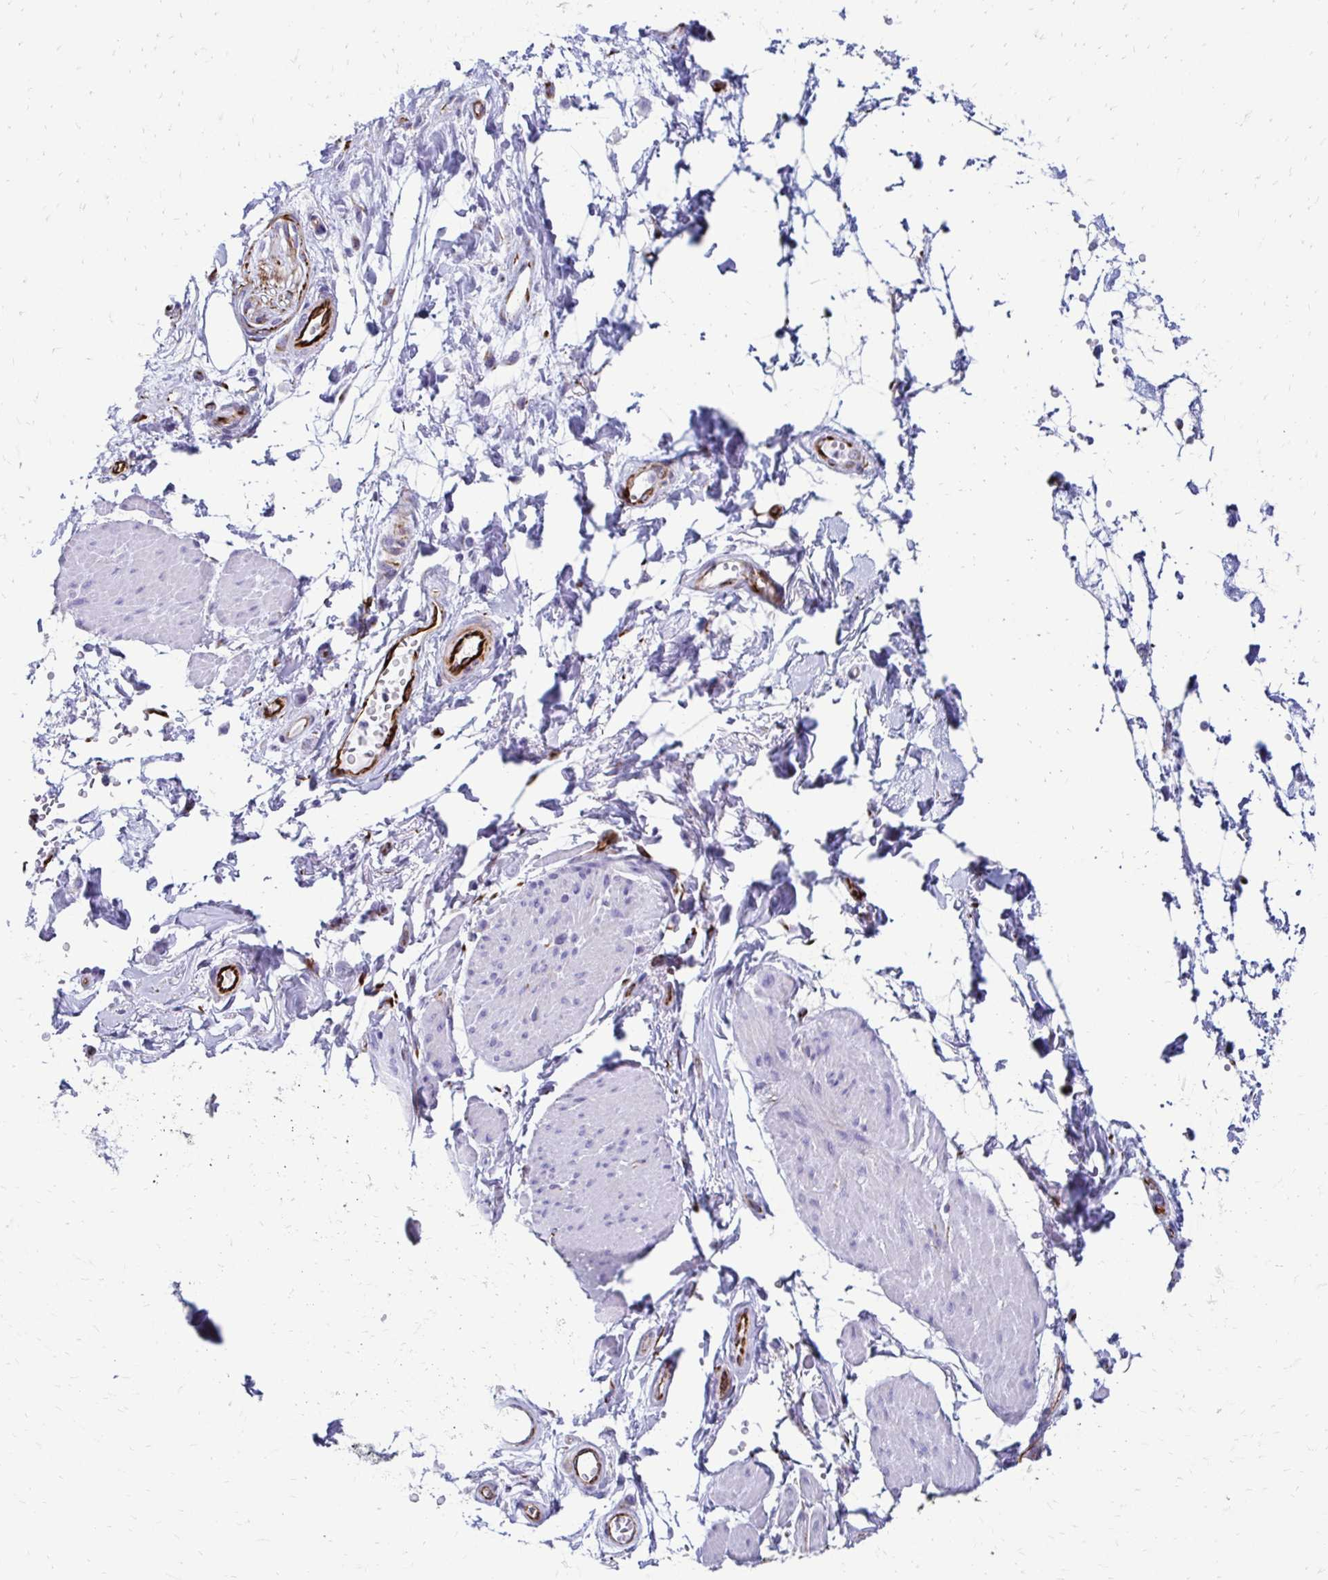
{"staining": {"intensity": "negative", "quantity": "none", "location": "none"}, "tissue": "soft tissue", "cell_type": "Peripheral nerve", "image_type": "normal", "snomed": [{"axis": "morphology", "description": "Normal tissue, NOS"}, {"axis": "topography", "description": "Urinary bladder"}, {"axis": "topography", "description": "Peripheral nerve tissue"}], "caption": "This image is of benign soft tissue stained with immunohistochemistry to label a protein in brown with the nuclei are counter-stained blue. There is no positivity in peripheral nerve.", "gene": "TMEM54", "patient": {"sex": "female", "age": 60}}